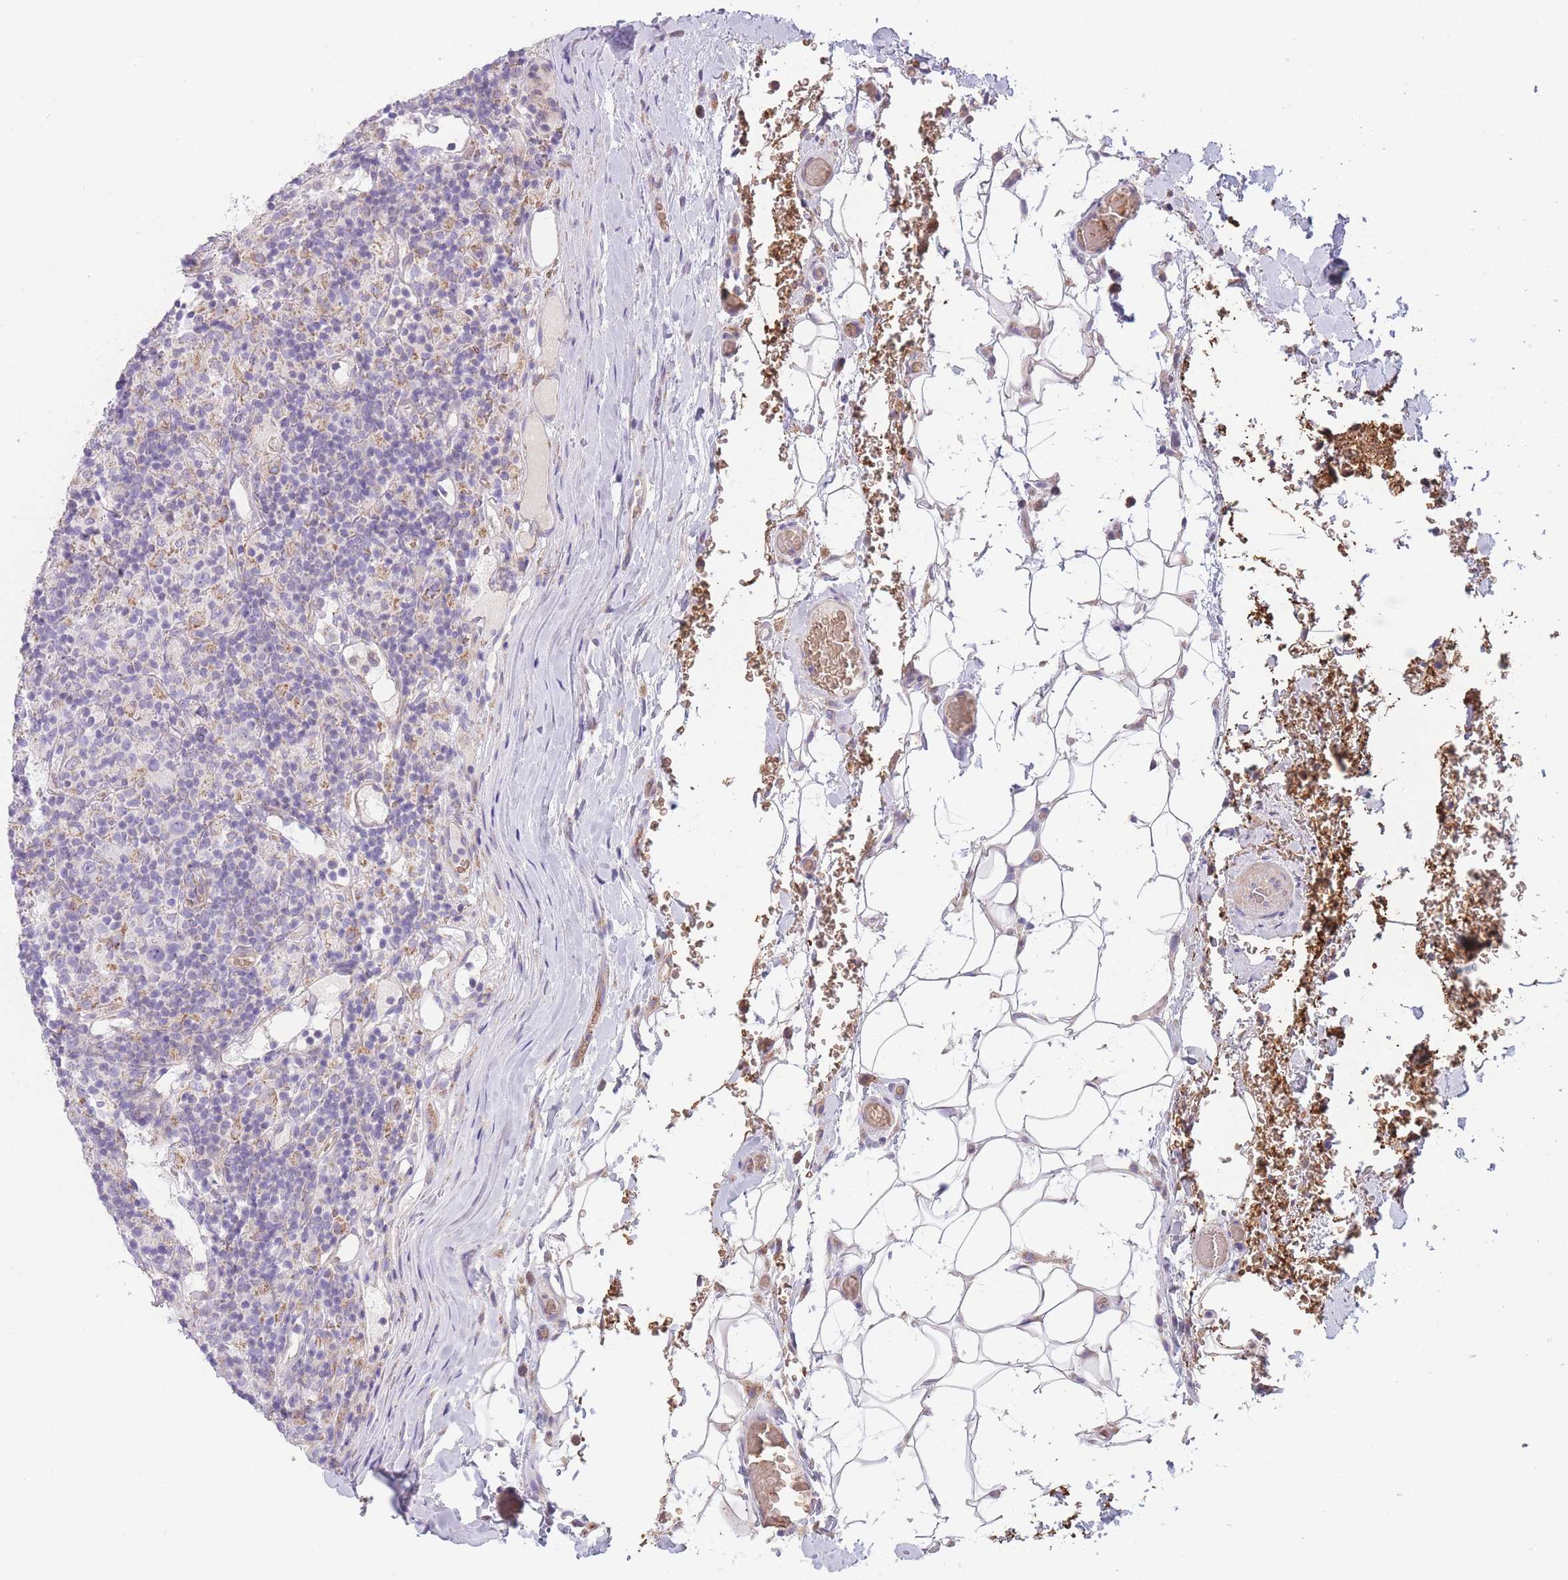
{"staining": {"intensity": "negative", "quantity": "none", "location": "none"}, "tissue": "lymphoma", "cell_type": "Tumor cells", "image_type": "cancer", "snomed": [{"axis": "morphology", "description": "Hodgkin's disease, NOS"}, {"axis": "topography", "description": "Lymph node"}], "caption": "Immunohistochemical staining of human lymphoma exhibits no significant staining in tumor cells.", "gene": "SMPD4", "patient": {"sex": "male", "age": 70}}